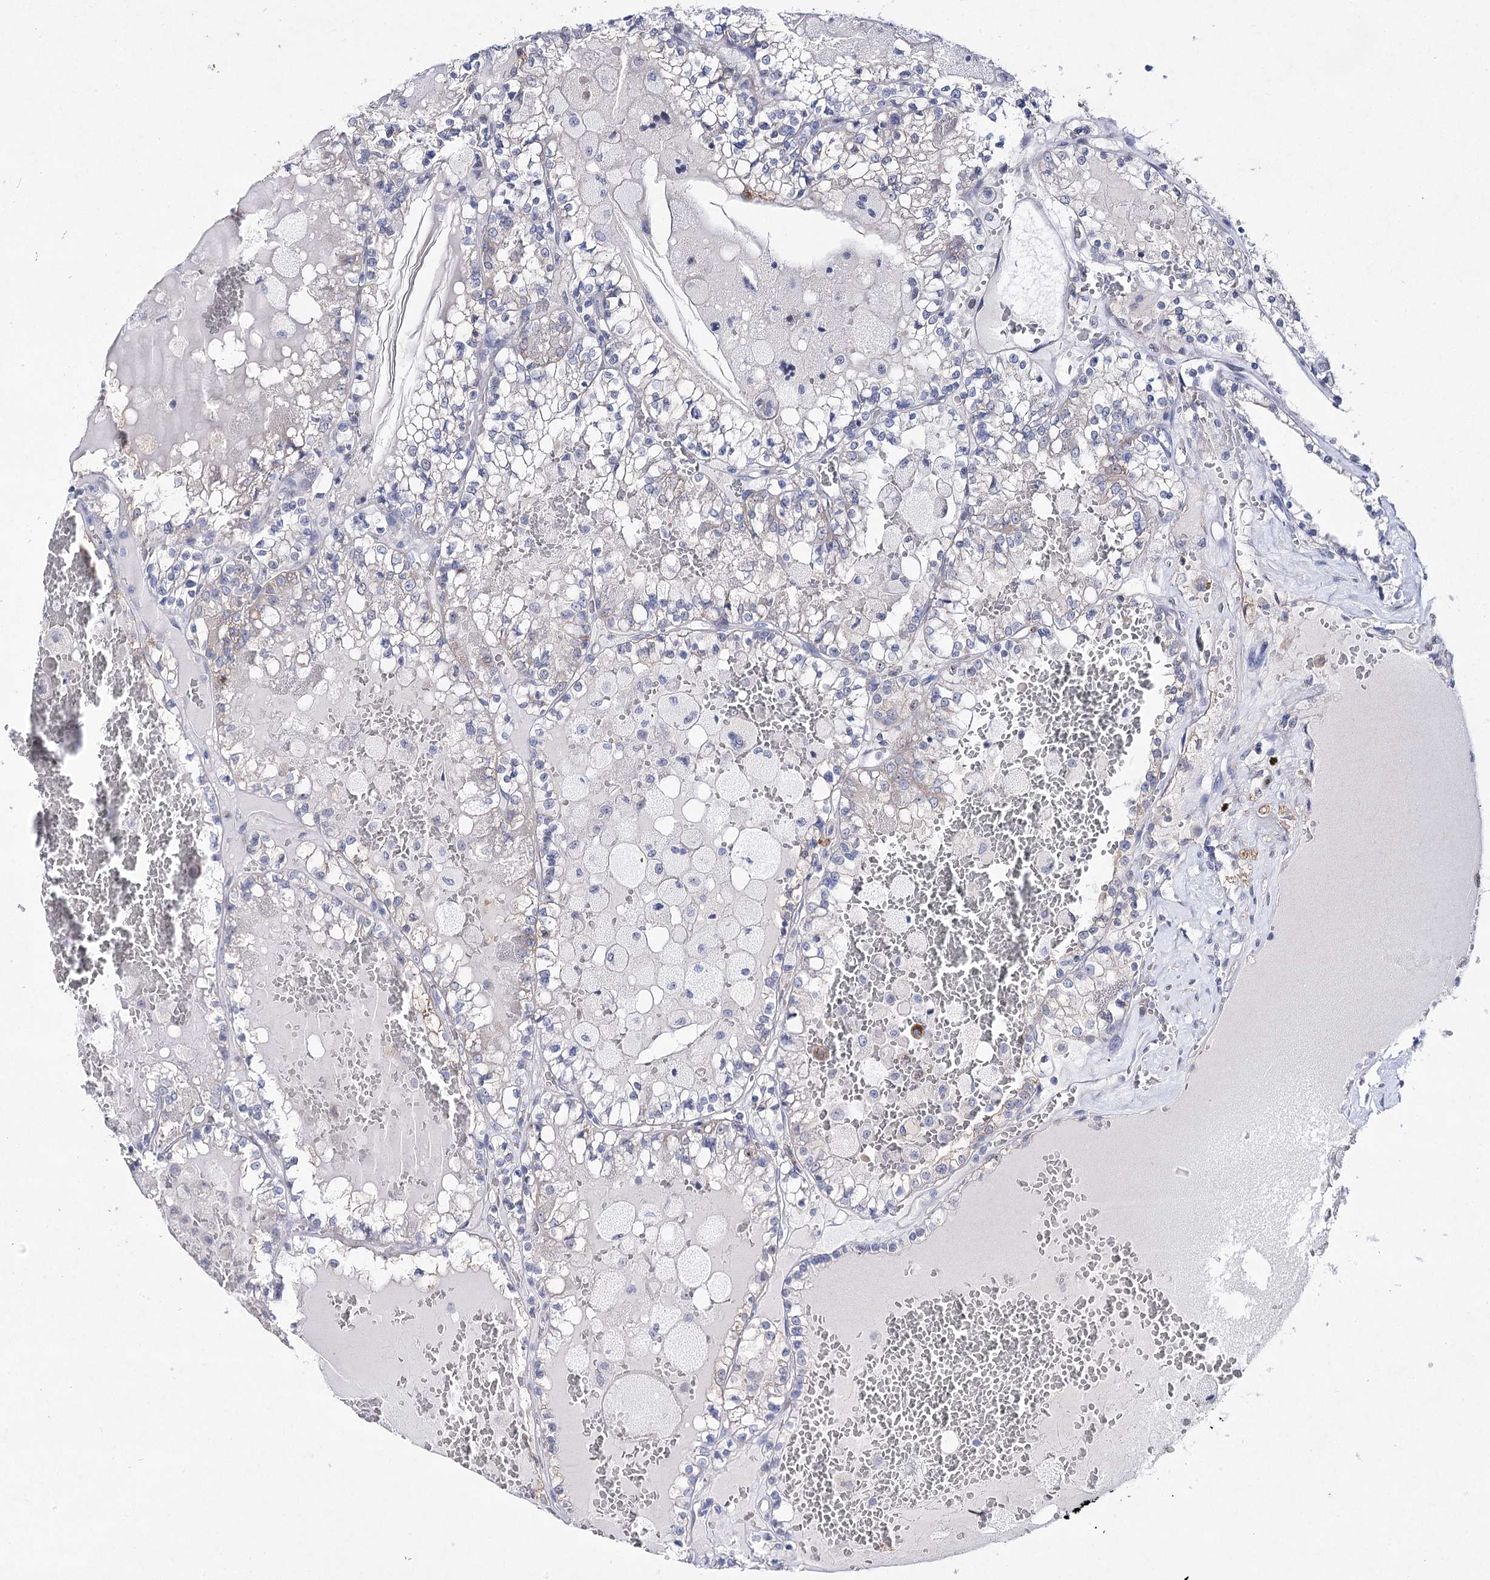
{"staining": {"intensity": "negative", "quantity": "none", "location": "none"}, "tissue": "renal cancer", "cell_type": "Tumor cells", "image_type": "cancer", "snomed": [{"axis": "morphology", "description": "Adenocarcinoma, NOS"}, {"axis": "topography", "description": "Kidney"}], "caption": "A high-resolution histopathology image shows immunohistochemistry (IHC) staining of renal cancer, which reveals no significant expression in tumor cells.", "gene": "UGDH", "patient": {"sex": "female", "age": 56}}